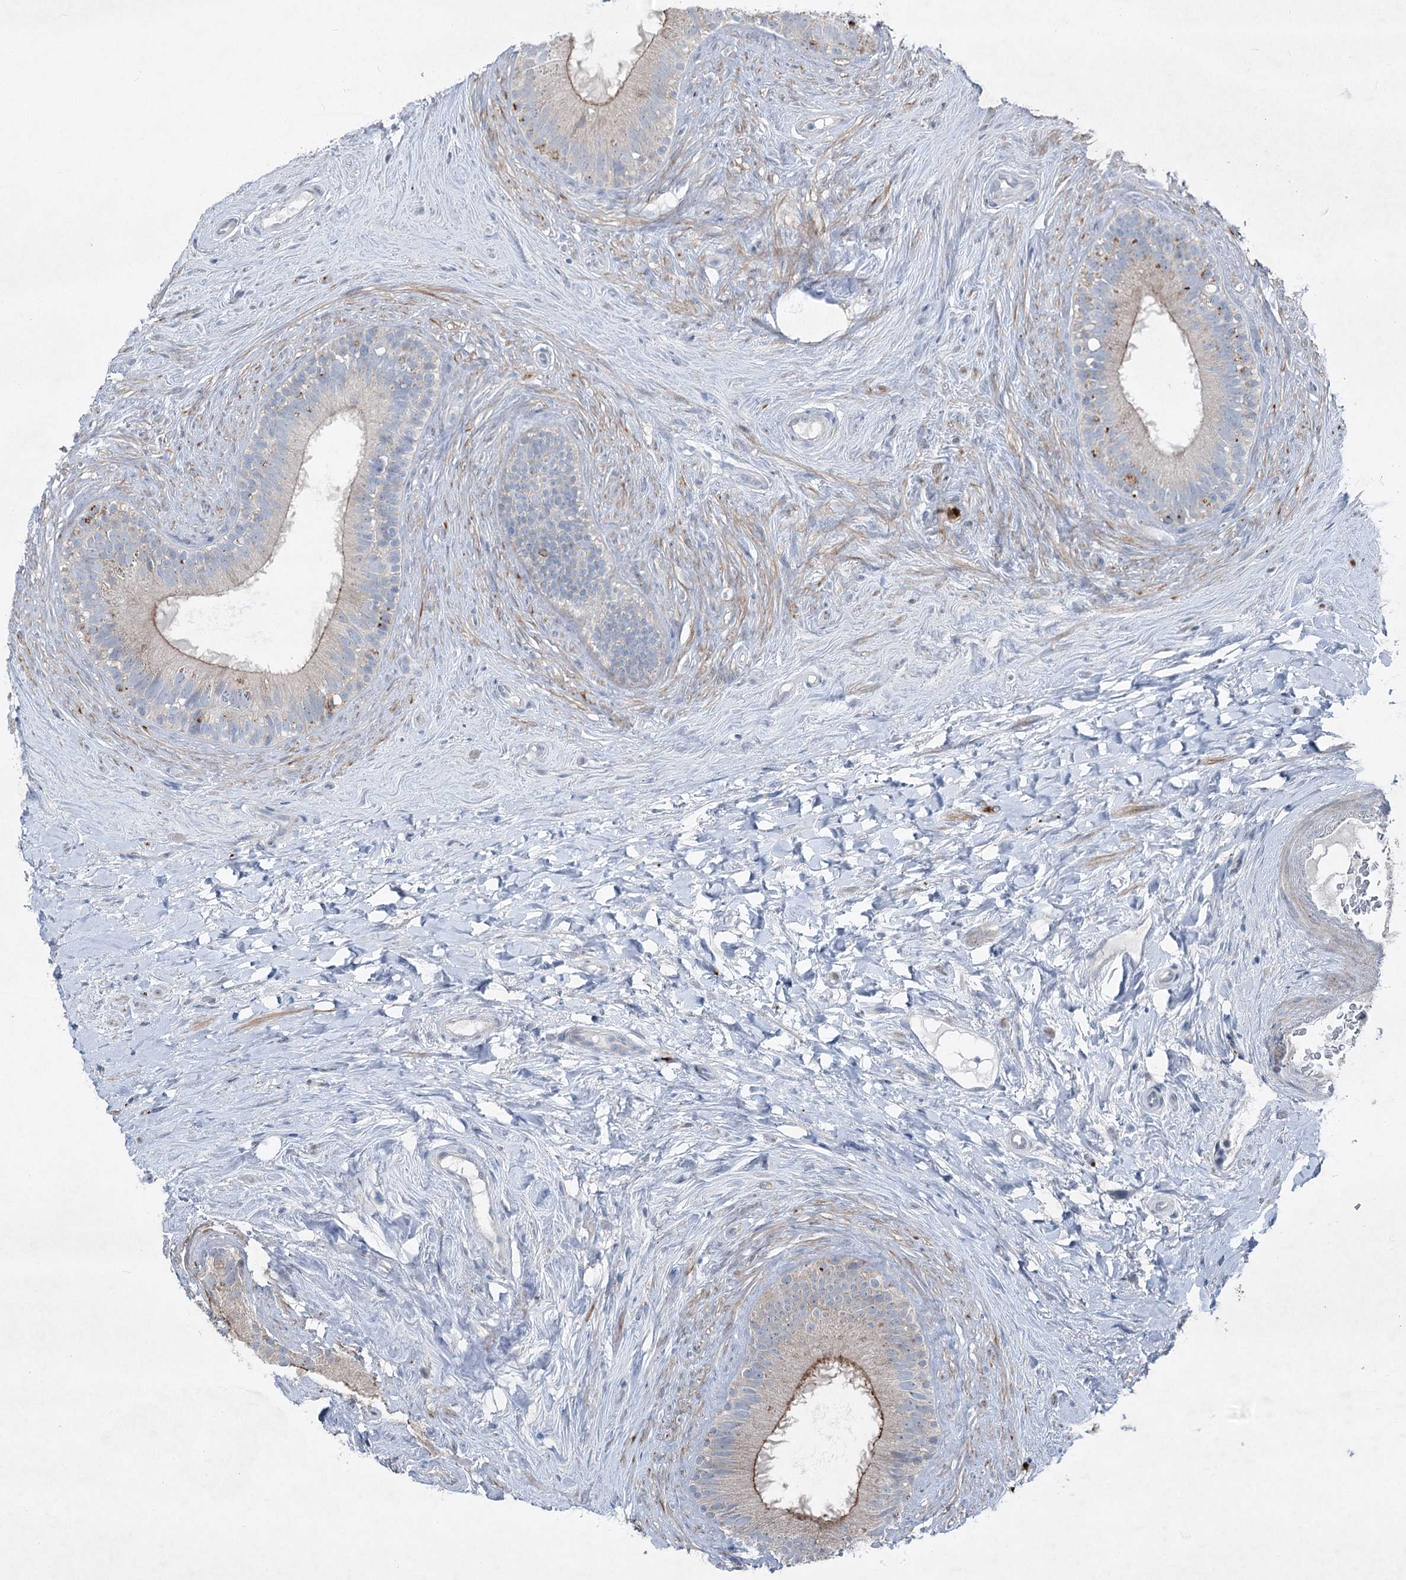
{"staining": {"intensity": "moderate", "quantity": "<25%", "location": "cytoplasmic/membranous"}, "tissue": "epididymis", "cell_type": "Glandular cells", "image_type": "normal", "snomed": [{"axis": "morphology", "description": "Normal tissue, NOS"}, {"axis": "topography", "description": "Epididymis"}], "caption": "This histopathology image displays immunohistochemistry (IHC) staining of benign human epididymis, with low moderate cytoplasmic/membranous positivity in approximately <25% of glandular cells.", "gene": "ENSG00000285330", "patient": {"sex": "male", "age": 84}}